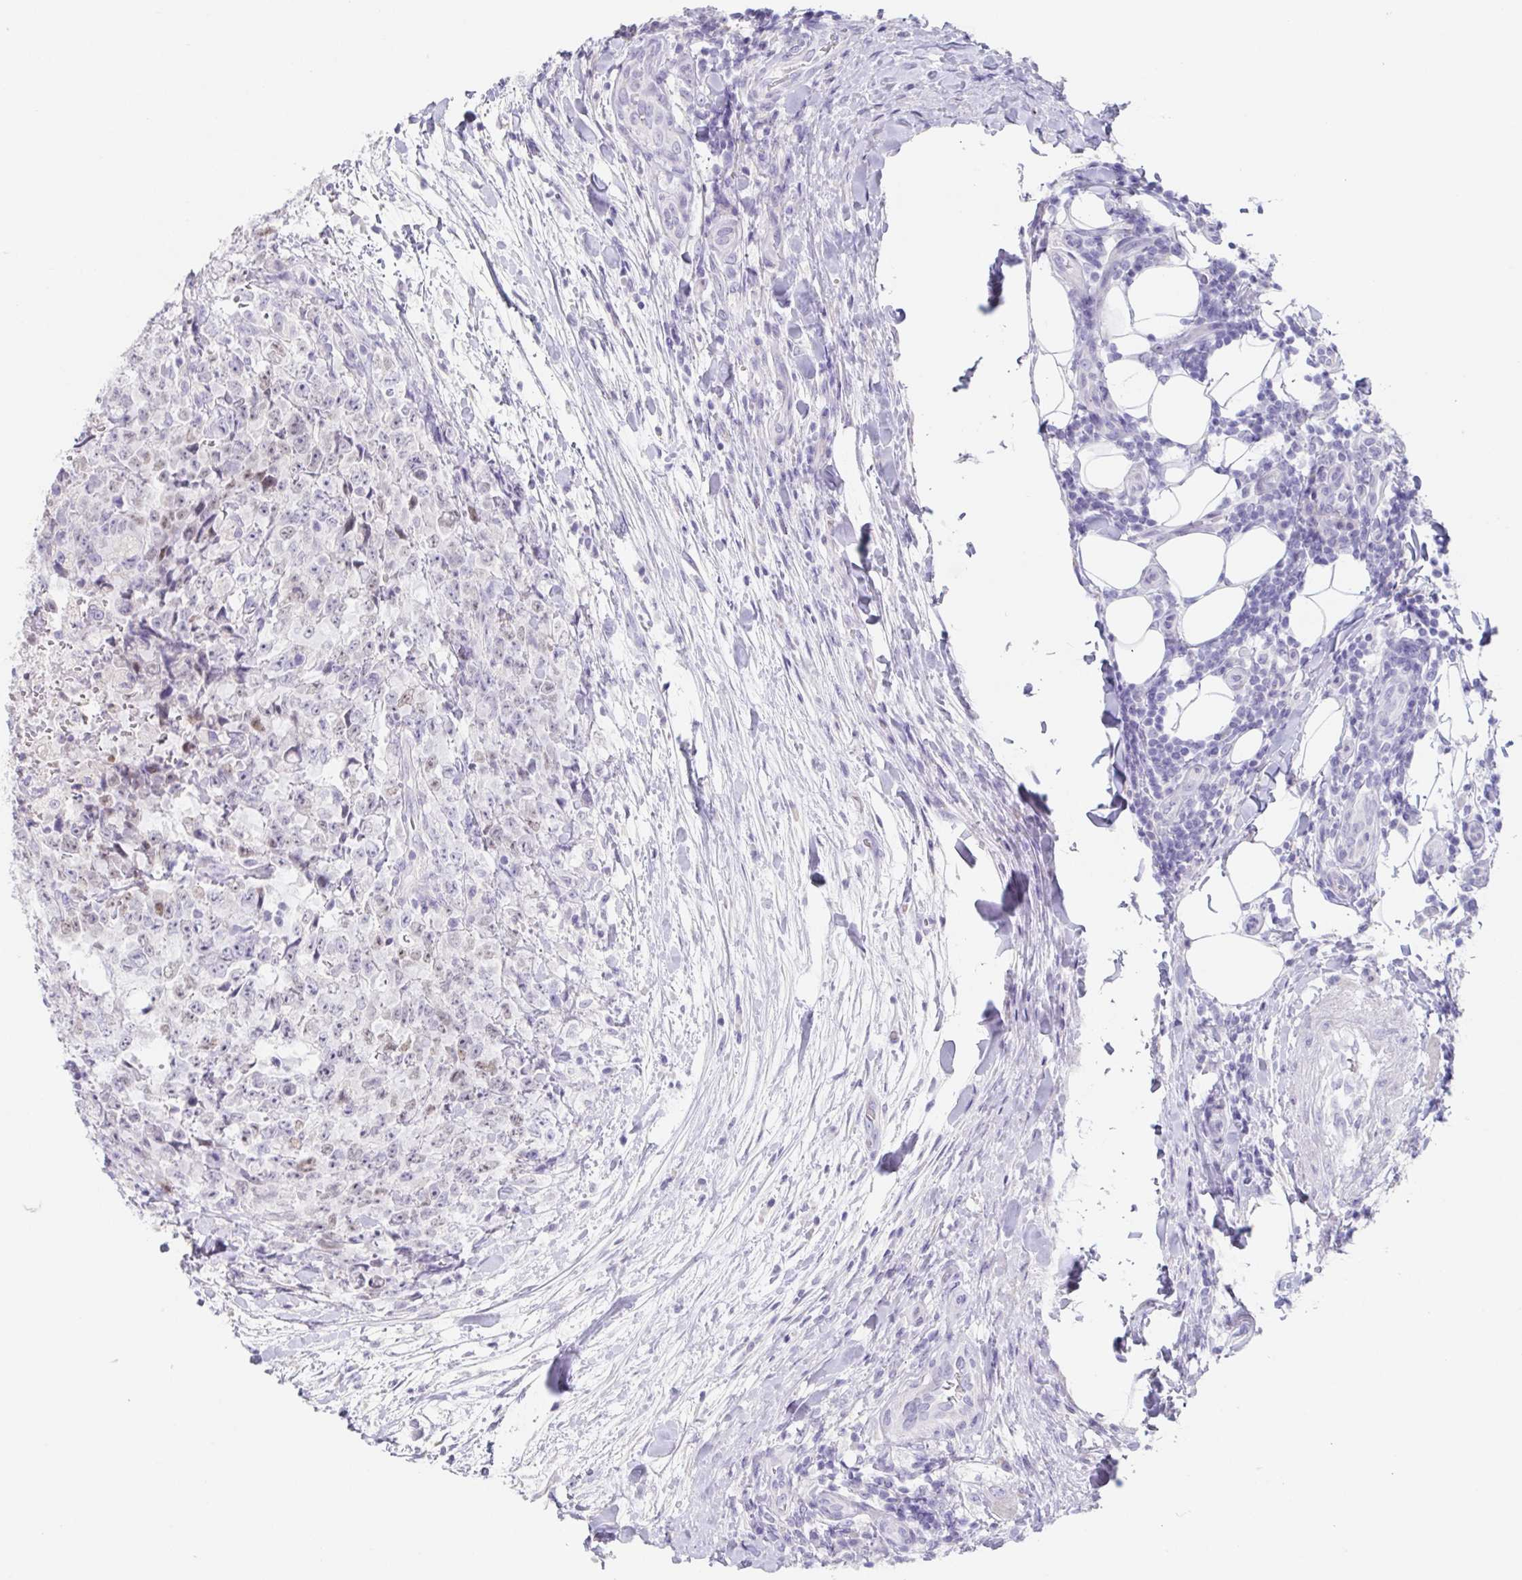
{"staining": {"intensity": "moderate", "quantity": "25%-75%", "location": "nuclear"}, "tissue": "testis cancer", "cell_type": "Tumor cells", "image_type": "cancer", "snomed": [{"axis": "morphology", "description": "Carcinoma, Embryonal, NOS"}, {"axis": "topography", "description": "Testis"}], "caption": "An image of human testis embryonal carcinoma stained for a protein shows moderate nuclear brown staining in tumor cells.", "gene": "HDGFL1", "patient": {"sex": "male", "age": 24}}